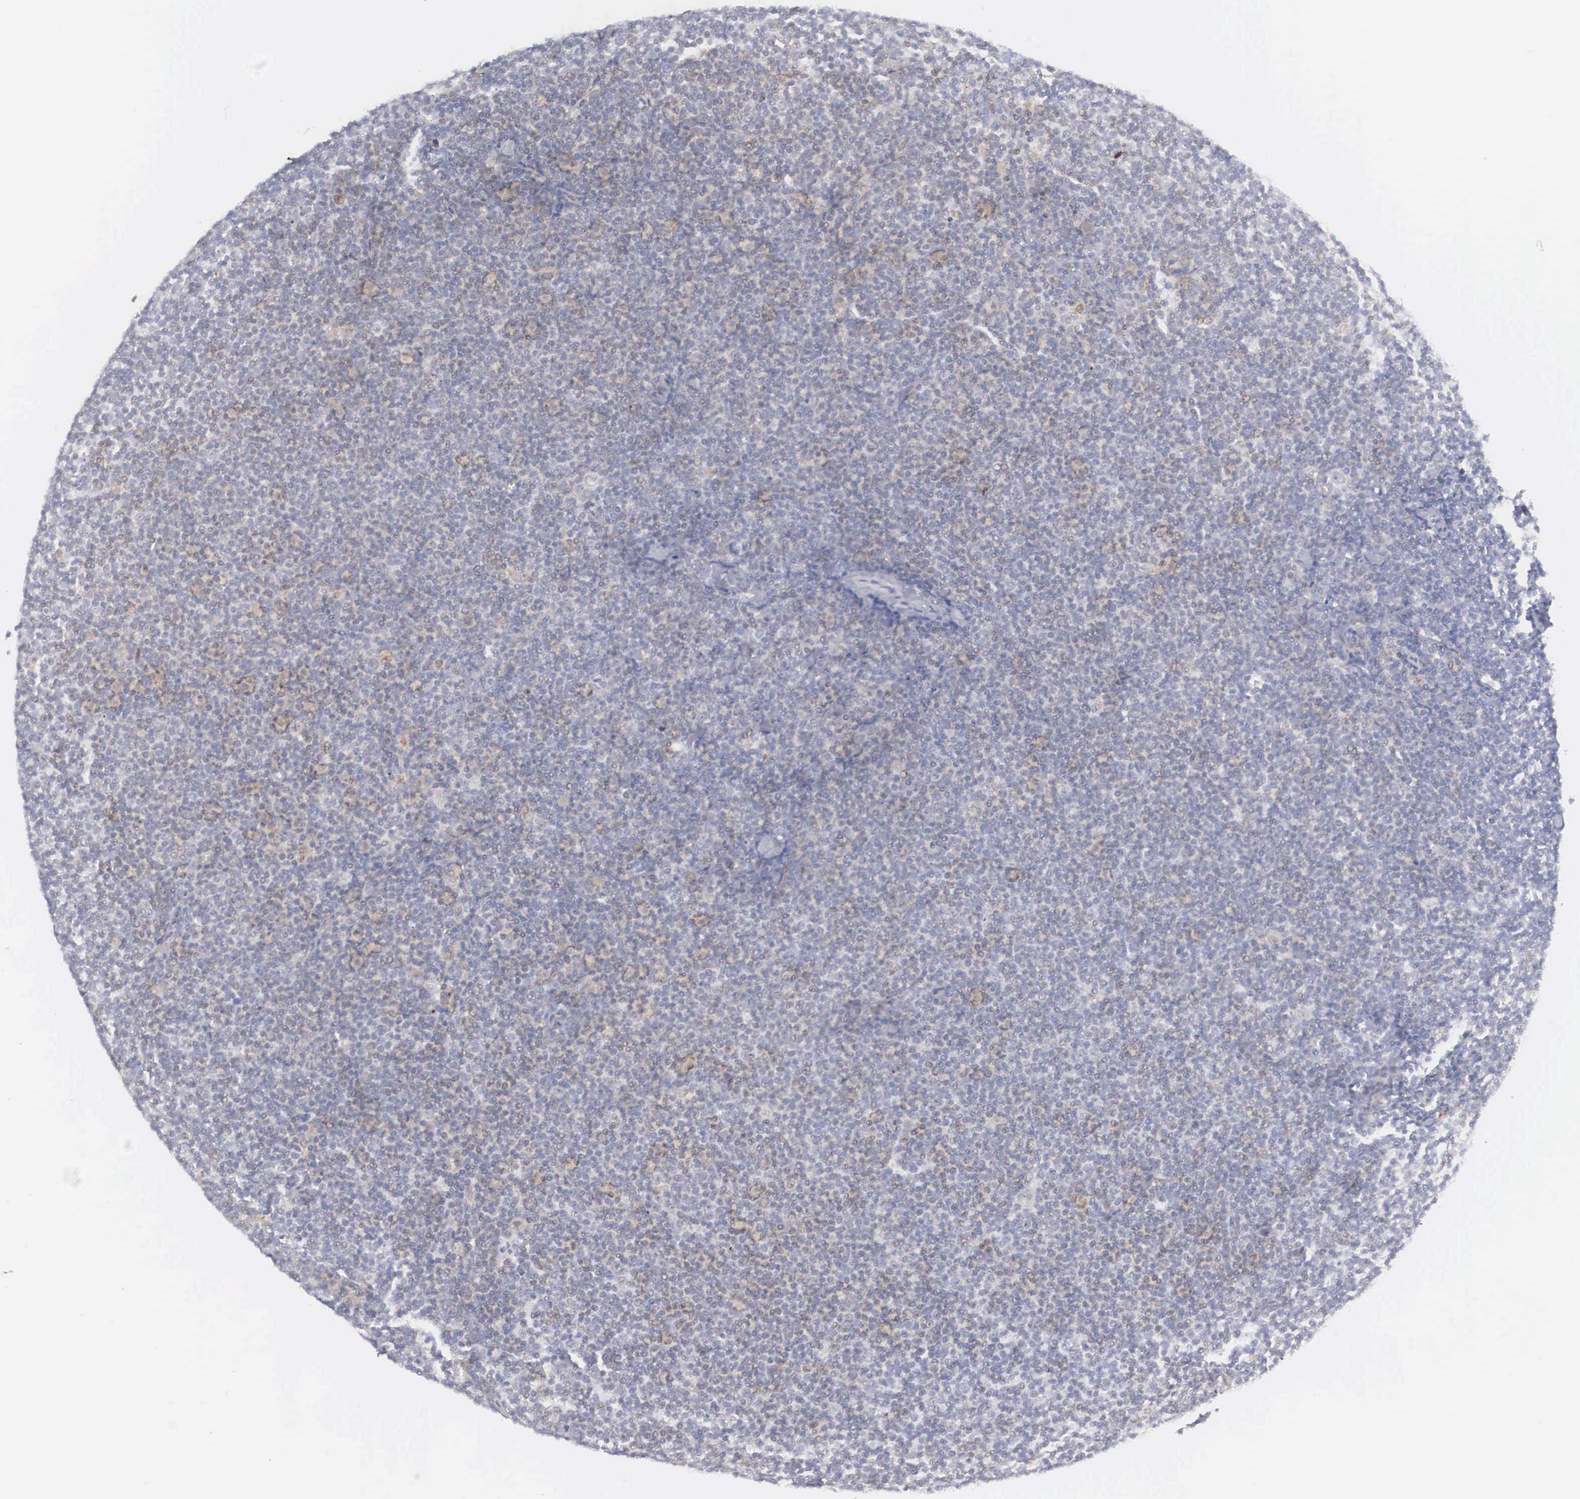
{"staining": {"intensity": "weak", "quantity": "<25%", "location": "cytoplasmic/membranous"}, "tissue": "lymphoma", "cell_type": "Tumor cells", "image_type": "cancer", "snomed": [{"axis": "morphology", "description": "Malignant lymphoma, non-Hodgkin's type, Low grade"}, {"axis": "topography", "description": "Lymph node"}], "caption": "Histopathology image shows no significant protein positivity in tumor cells of low-grade malignant lymphoma, non-Hodgkin's type. The staining was performed using DAB (3,3'-diaminobenzidine) to visualize the protein expression in brown, while the nuclei were stained in blue with hematoxylin (Magnification: 20x).", "gene": "RBPJ", "patient": {"sex": "male", "age": 65}}